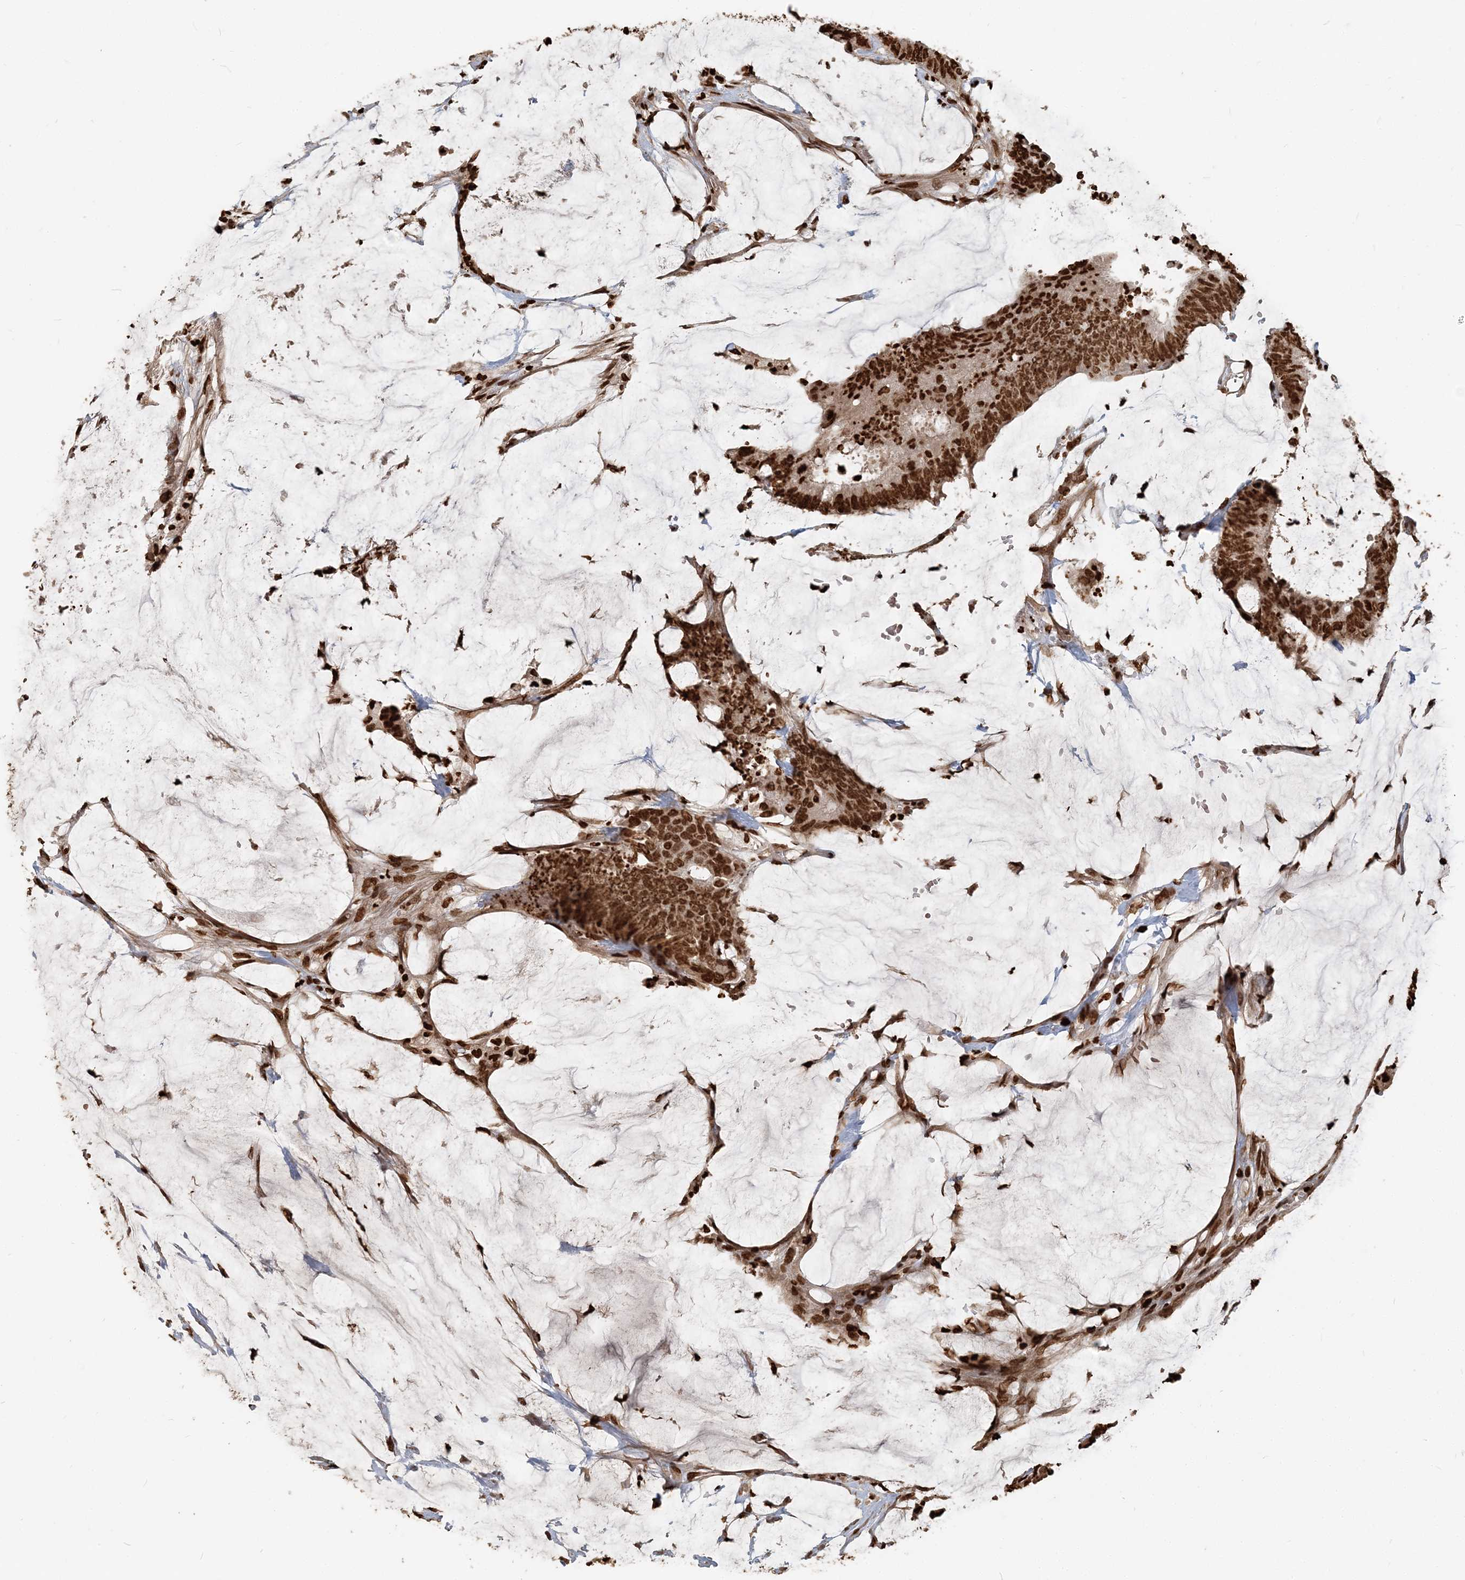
{"staining": {"intensity": "strong", "quantity": ">75%", "location": "nuclear"}, "tissue": "colorectal cancer", "cell_type": "Tumor cells", "image_type": "cancer", "snomed": [{"axis": "morphology", "description": "Adenocarcinoma, NOS"}, {"axis": "topography", "description": "Rectum"}], "caption": "This micrograph displays colorectal adenocarcinoma stained with immunohistochemistry (IHC) to label a protein in brown. The nuclear of tumor cells show strong positivity for the protein. Nuclei are counter-stained blue.", "gene": "H3-3B", "patient": {"sex": "female", "age": 66}}